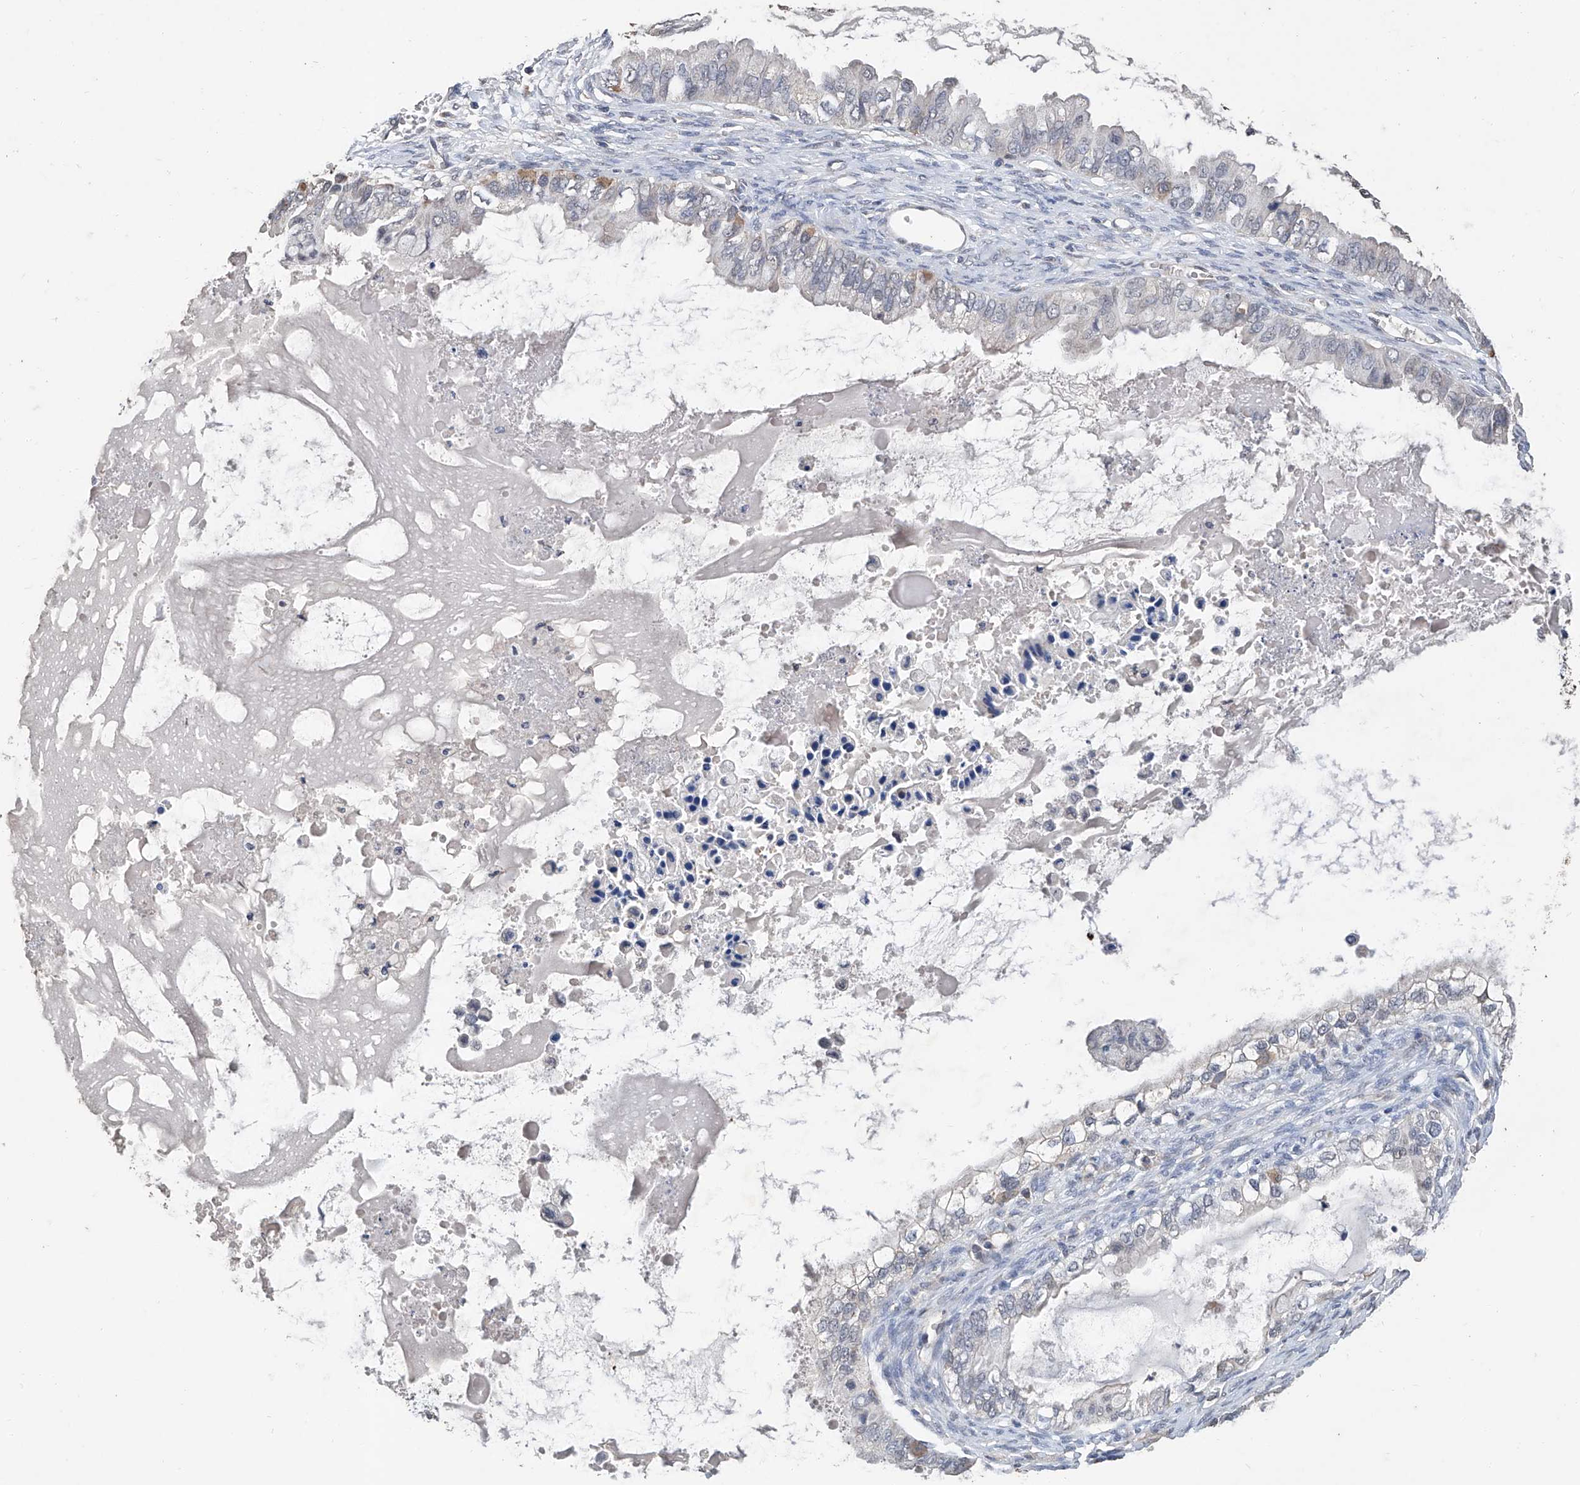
{"staining": {"intensity": "negative", "quantity": "none", "location": "none"}, "tissue": "ovarian cancer", "cell_type": "Tumor cells", "image_type": "cancer", "snomed": [{"axis": "morphology", "description": "Cystadenocarcinoma, mucinous, NOS"}, {"axis": "topography", "description": "Ovary"}], "caption": "DAB (3,3'-diaminobenzidine) immunohistochemical staining of human ovarian cancer (mucinous cystadenocarcinoma) reveals no significant expression in tumor cells. Nuclei are stained in blue.", "gene": "GPT", "patient": {"sex": "female", "age": 80}}